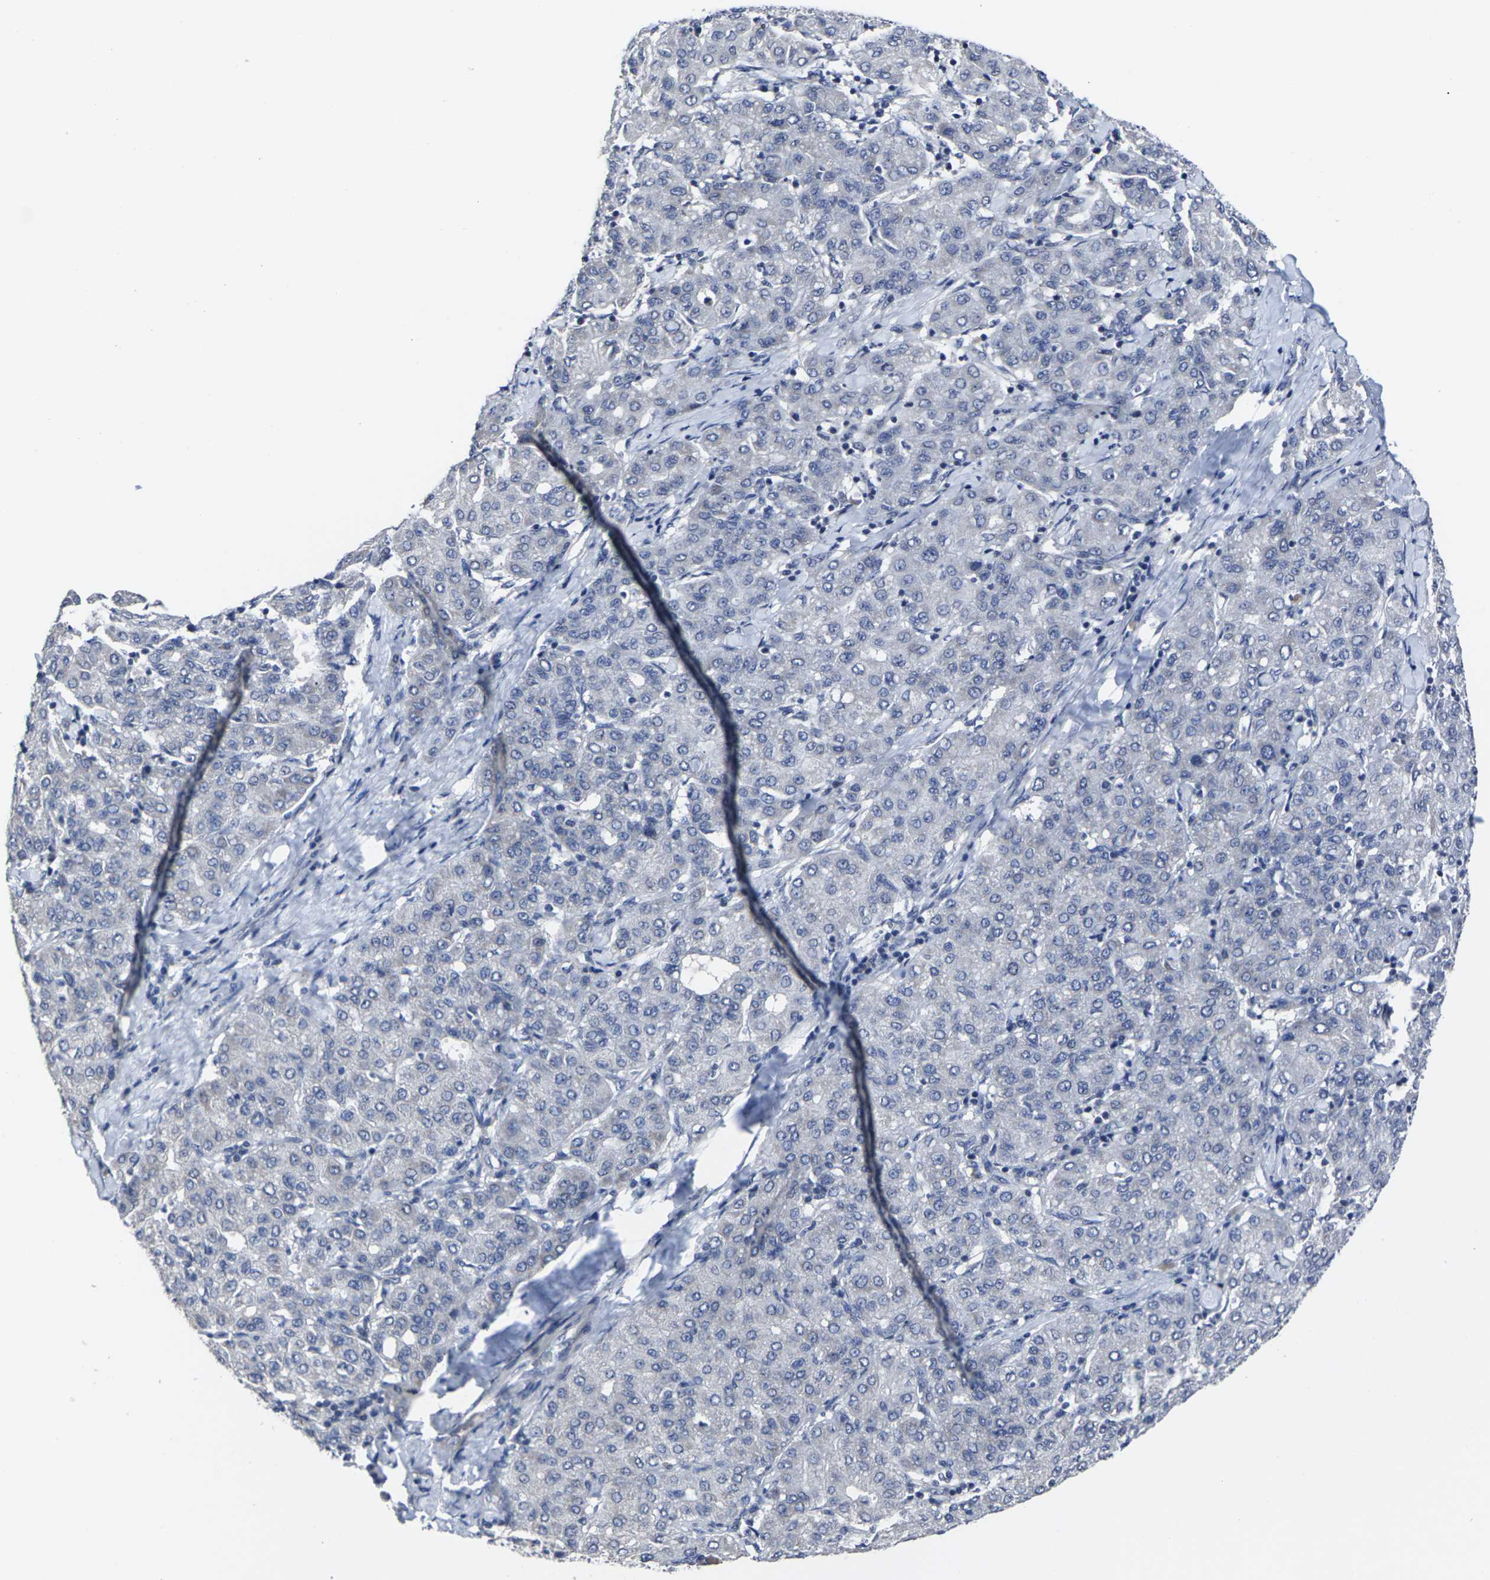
{"staining": {"intensity": "negative", "quantity": "none", "location": "none"}, "tissue": "liver cancer", "cell_type": "Tumor cells", "image_type": "cancer", "snomed": [{"axis": "morphology", "description": "Carcinoma, Hepatocellular, NOS"}, {"axis": "topography", "description": "Liver"}], "caption": "This is an immunohistochemistry photomicrograph of human liver cancer. There is no positivity in tumor cells.", "gene": "MSANTD4", "patient": {"sex": "male", "age": 65}}